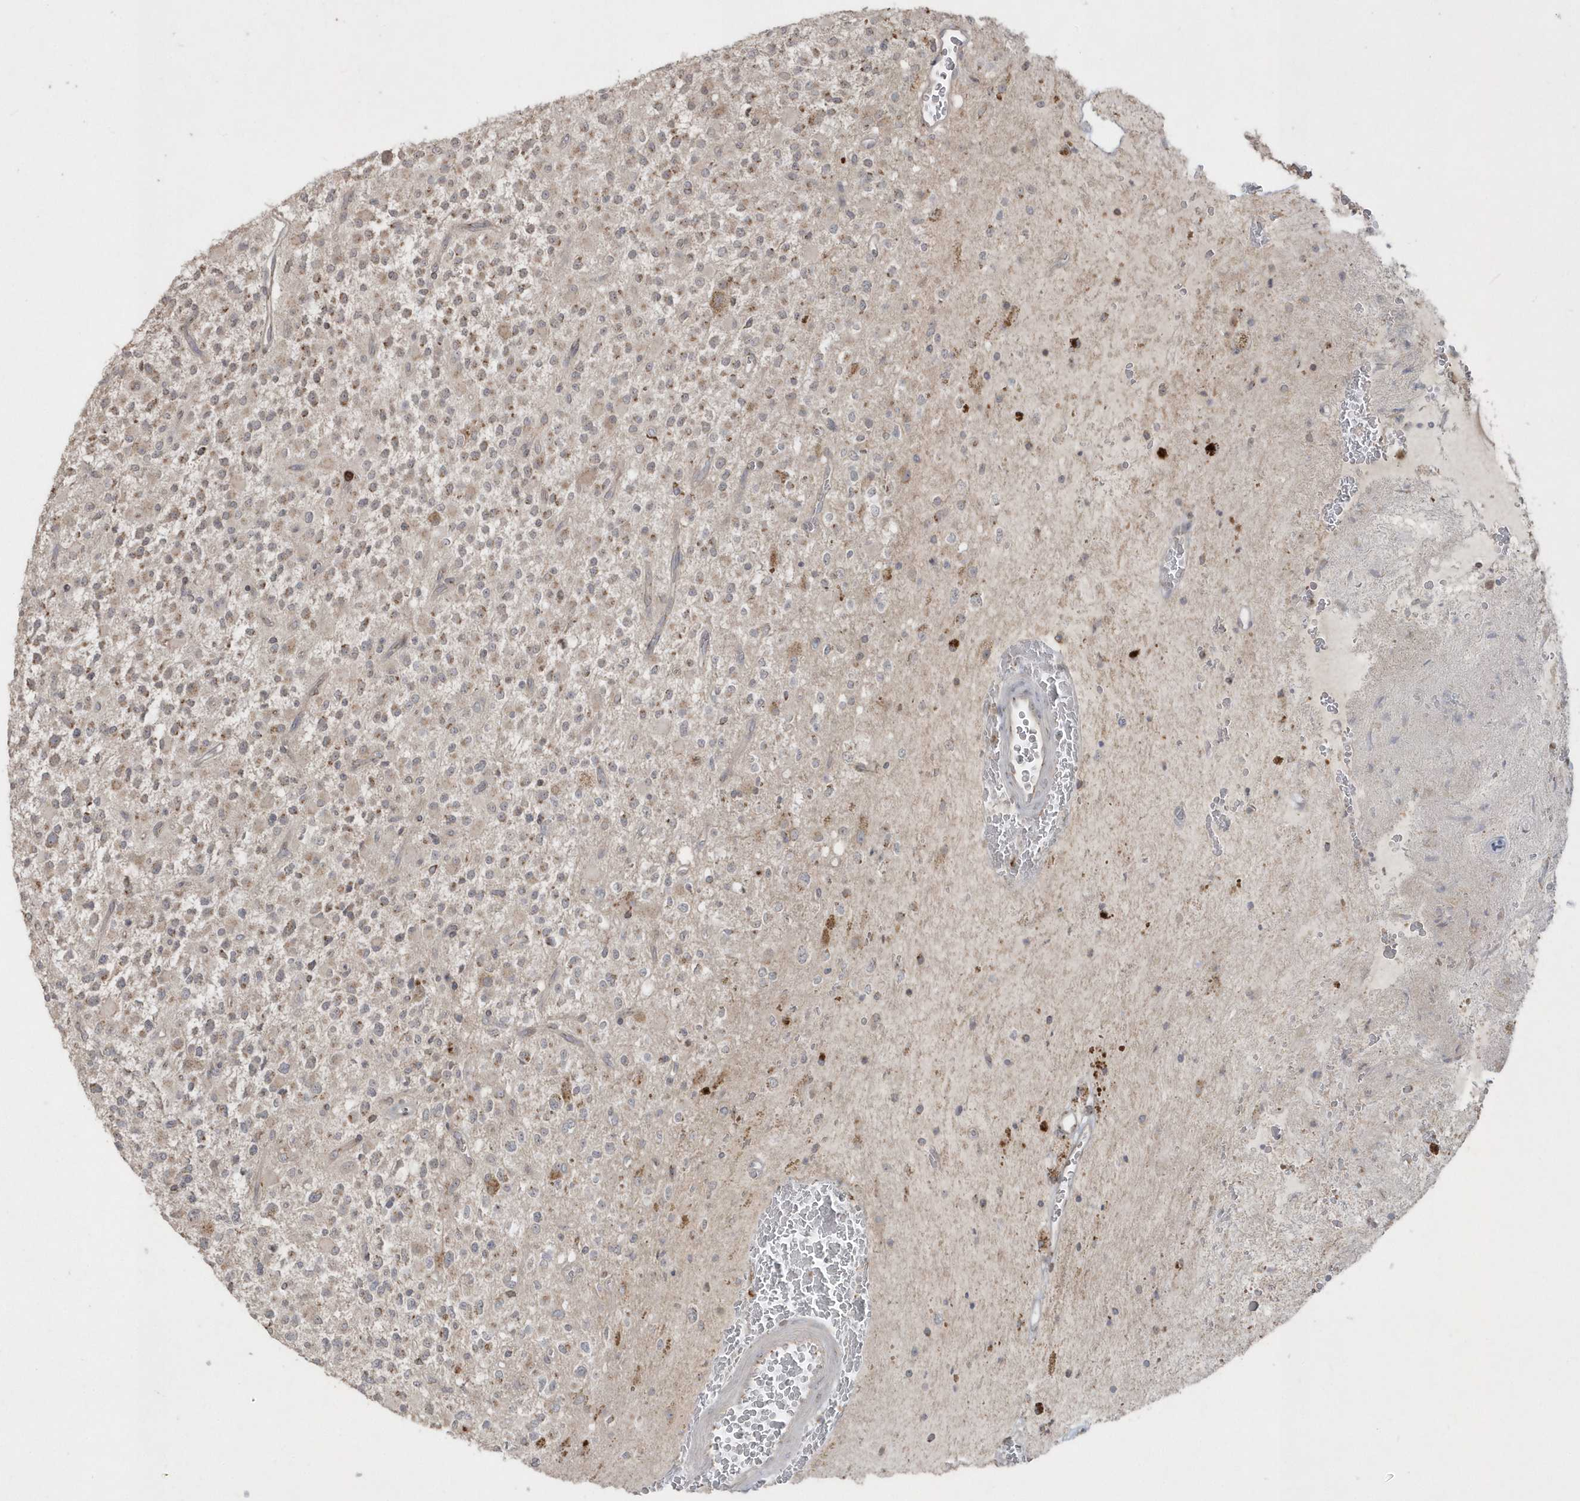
{"staining": {"intensity": "moderate", "quantity": "25%-75%", "location": "cytoplasmic/membranous"}, "tissue": "glioma", "cell_type": "Tumor cells", "image_type": "cancer", "snomed": [{"axis": "morphology", "description": "Glioma, malignant, High grade"}, {"axis": "topography", "description": "Brain"}], "caption": "The micrograph reveals a brown stain indicating the presence of a protein in the cytoplasmic/membranous of tumor cells in glioma.", "gene": "GEMIN6", "patient": {"sex": "male", "age": 34}}